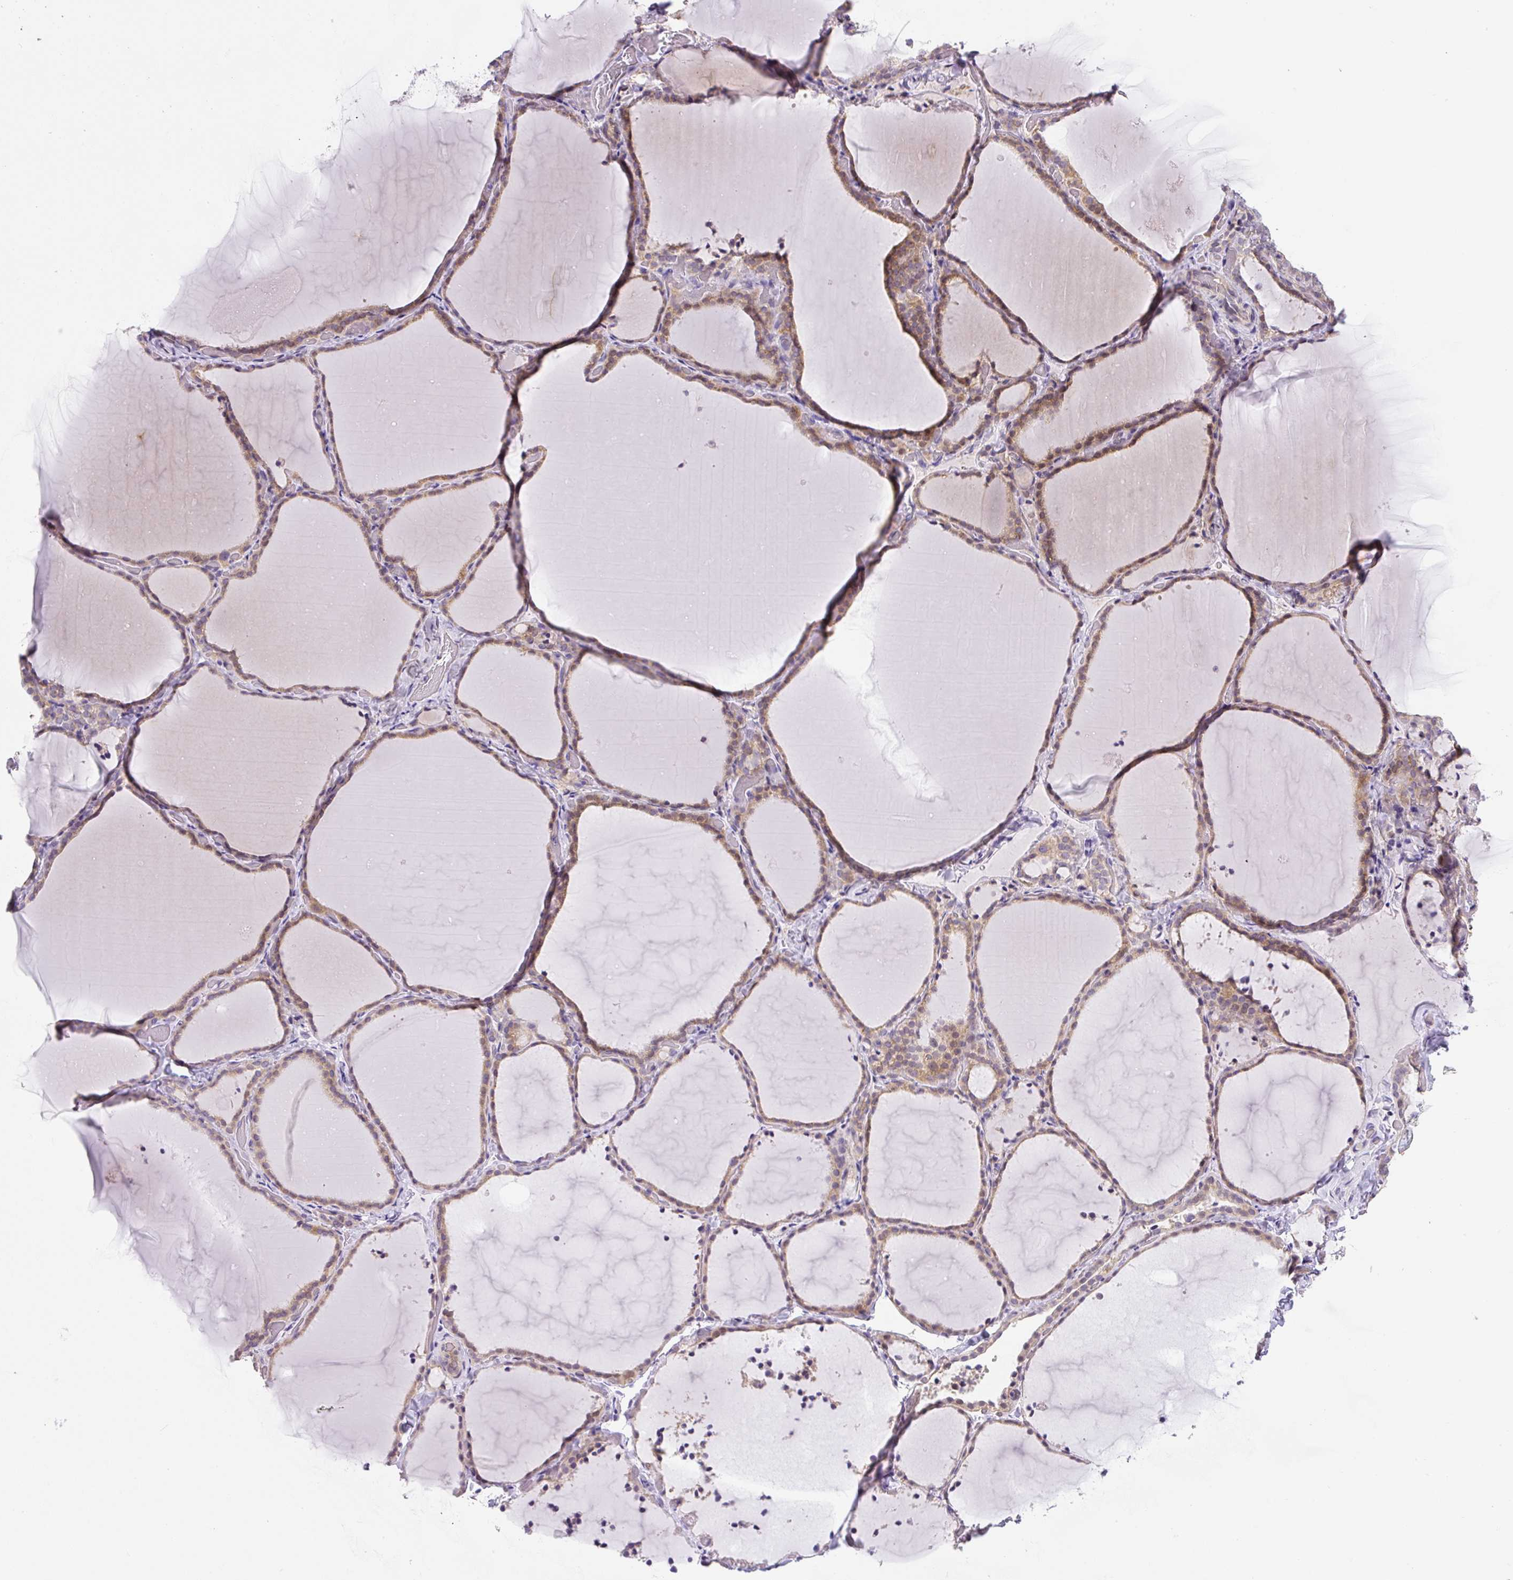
{"staining": {"intensity": "moderate", "quantity": "25%-75%", "location": "cytoplasmic/membranous"}, "tissue": "thyroid gland", "cell_type": "Glandular cells", "image_type": "normal", "snomed": [{"axis": "morphology", "description": "Normal tissue, NOS"}, {"axis": "topography", "description": "Thyroid gland"}], "caption": "About 25%-75% of glandular cells in unremarkable thyroid gland show moderate cytoplasmic/membranous protein staining as visualized by brown immunohistochemical staining.", "gene": "ADAMTS19", "patient": {"sex": "female", "age": 22}}